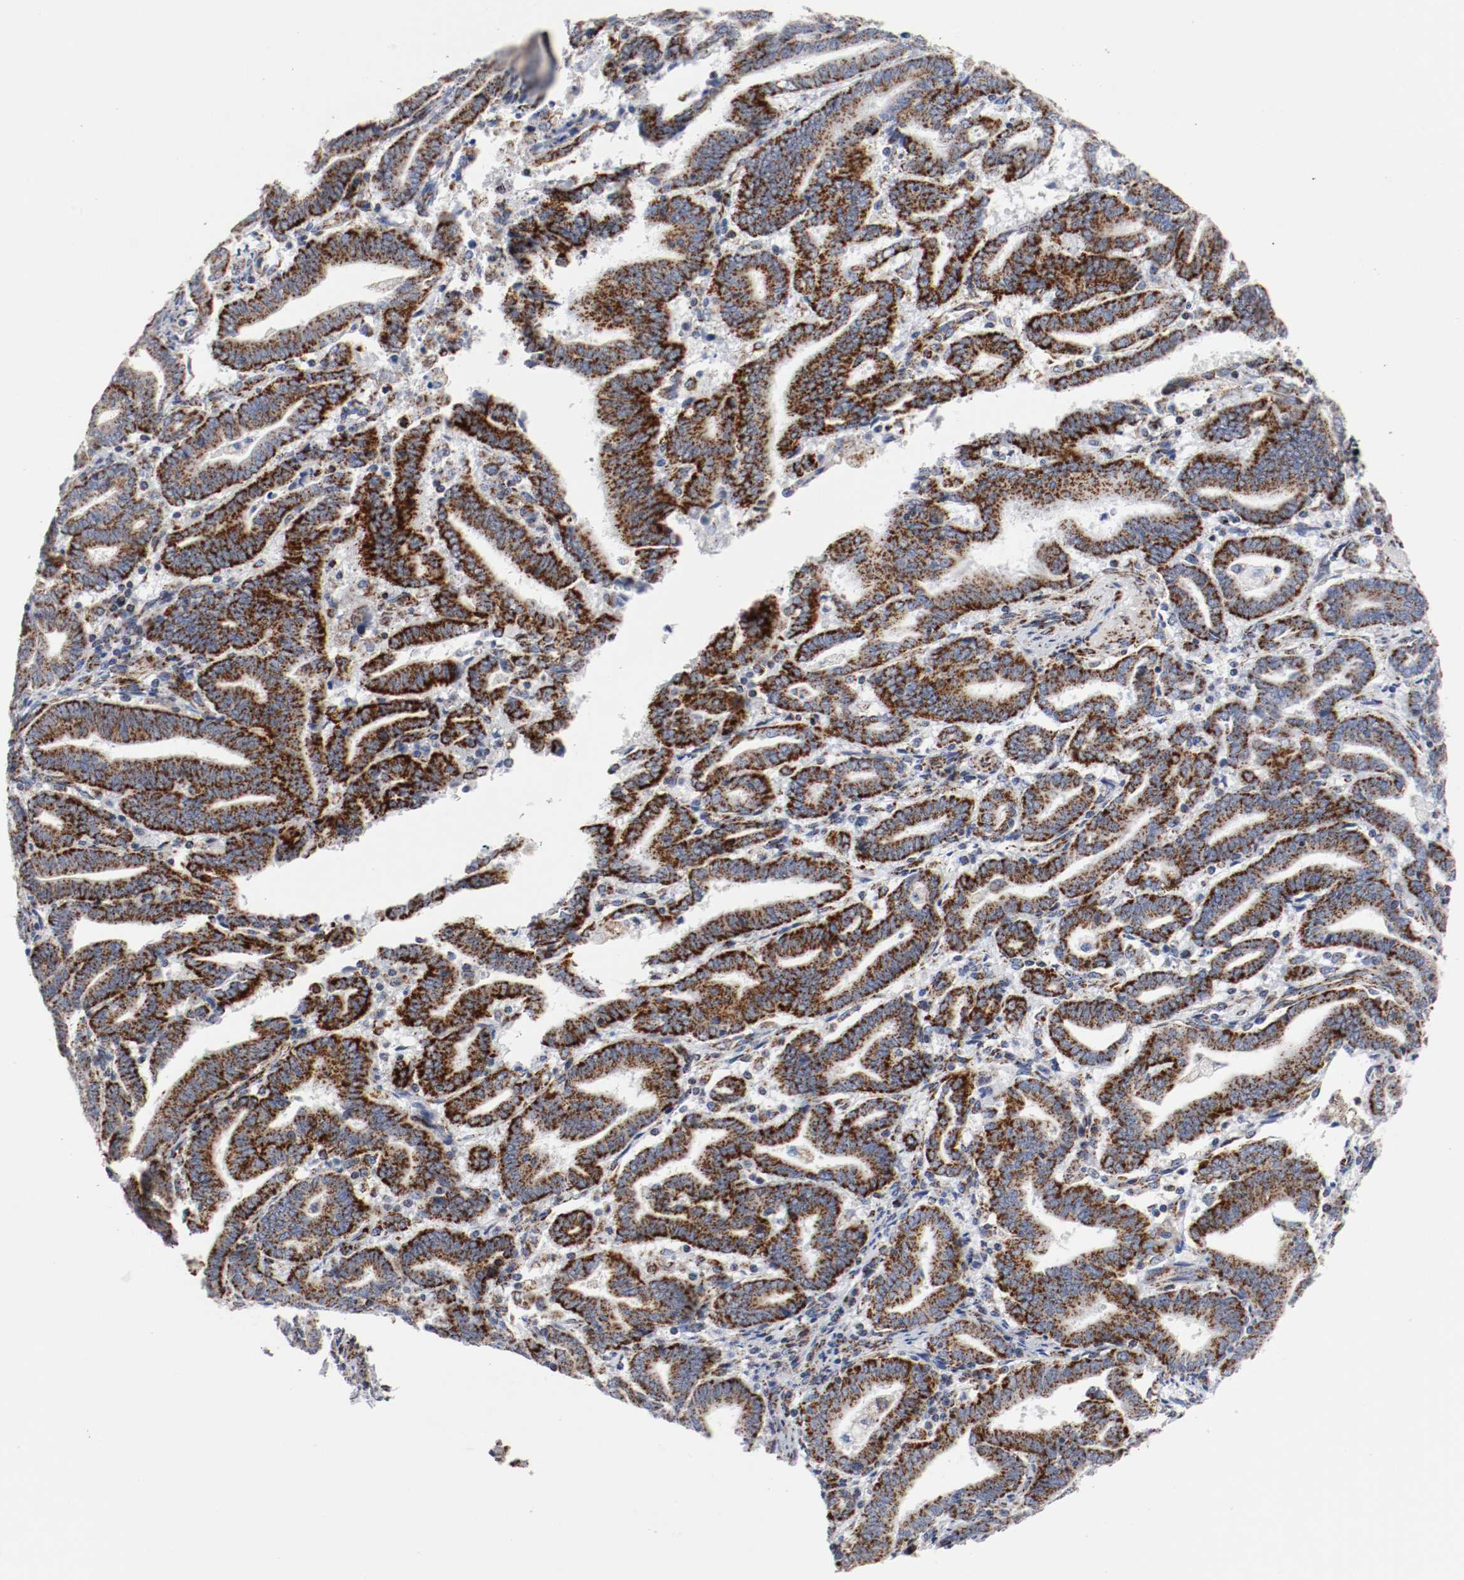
{"staining": {"intensity": "strong", "quantity": ">75%", "location": "cytoplasmic/membranous"}, "tissue": "endometrial cancer", "cell_type": "Tumor cells", "image_type": "cancer", "snomed": [{"axis": "morphology", "description": "Adenocarcinoma, NOS"}, {"axis": "topography", "description": "Uterus"}], "caption": "The immunohistochemical stain highlights strong cytoplasmic/membranous staining in tumor cells of adenocarcinoma (endometrial) tissue. (DAB IHC with brightfield microscopy, high magnification).", "gene": "TUBD1", "patient": {"sex": "female", "age": 83}}